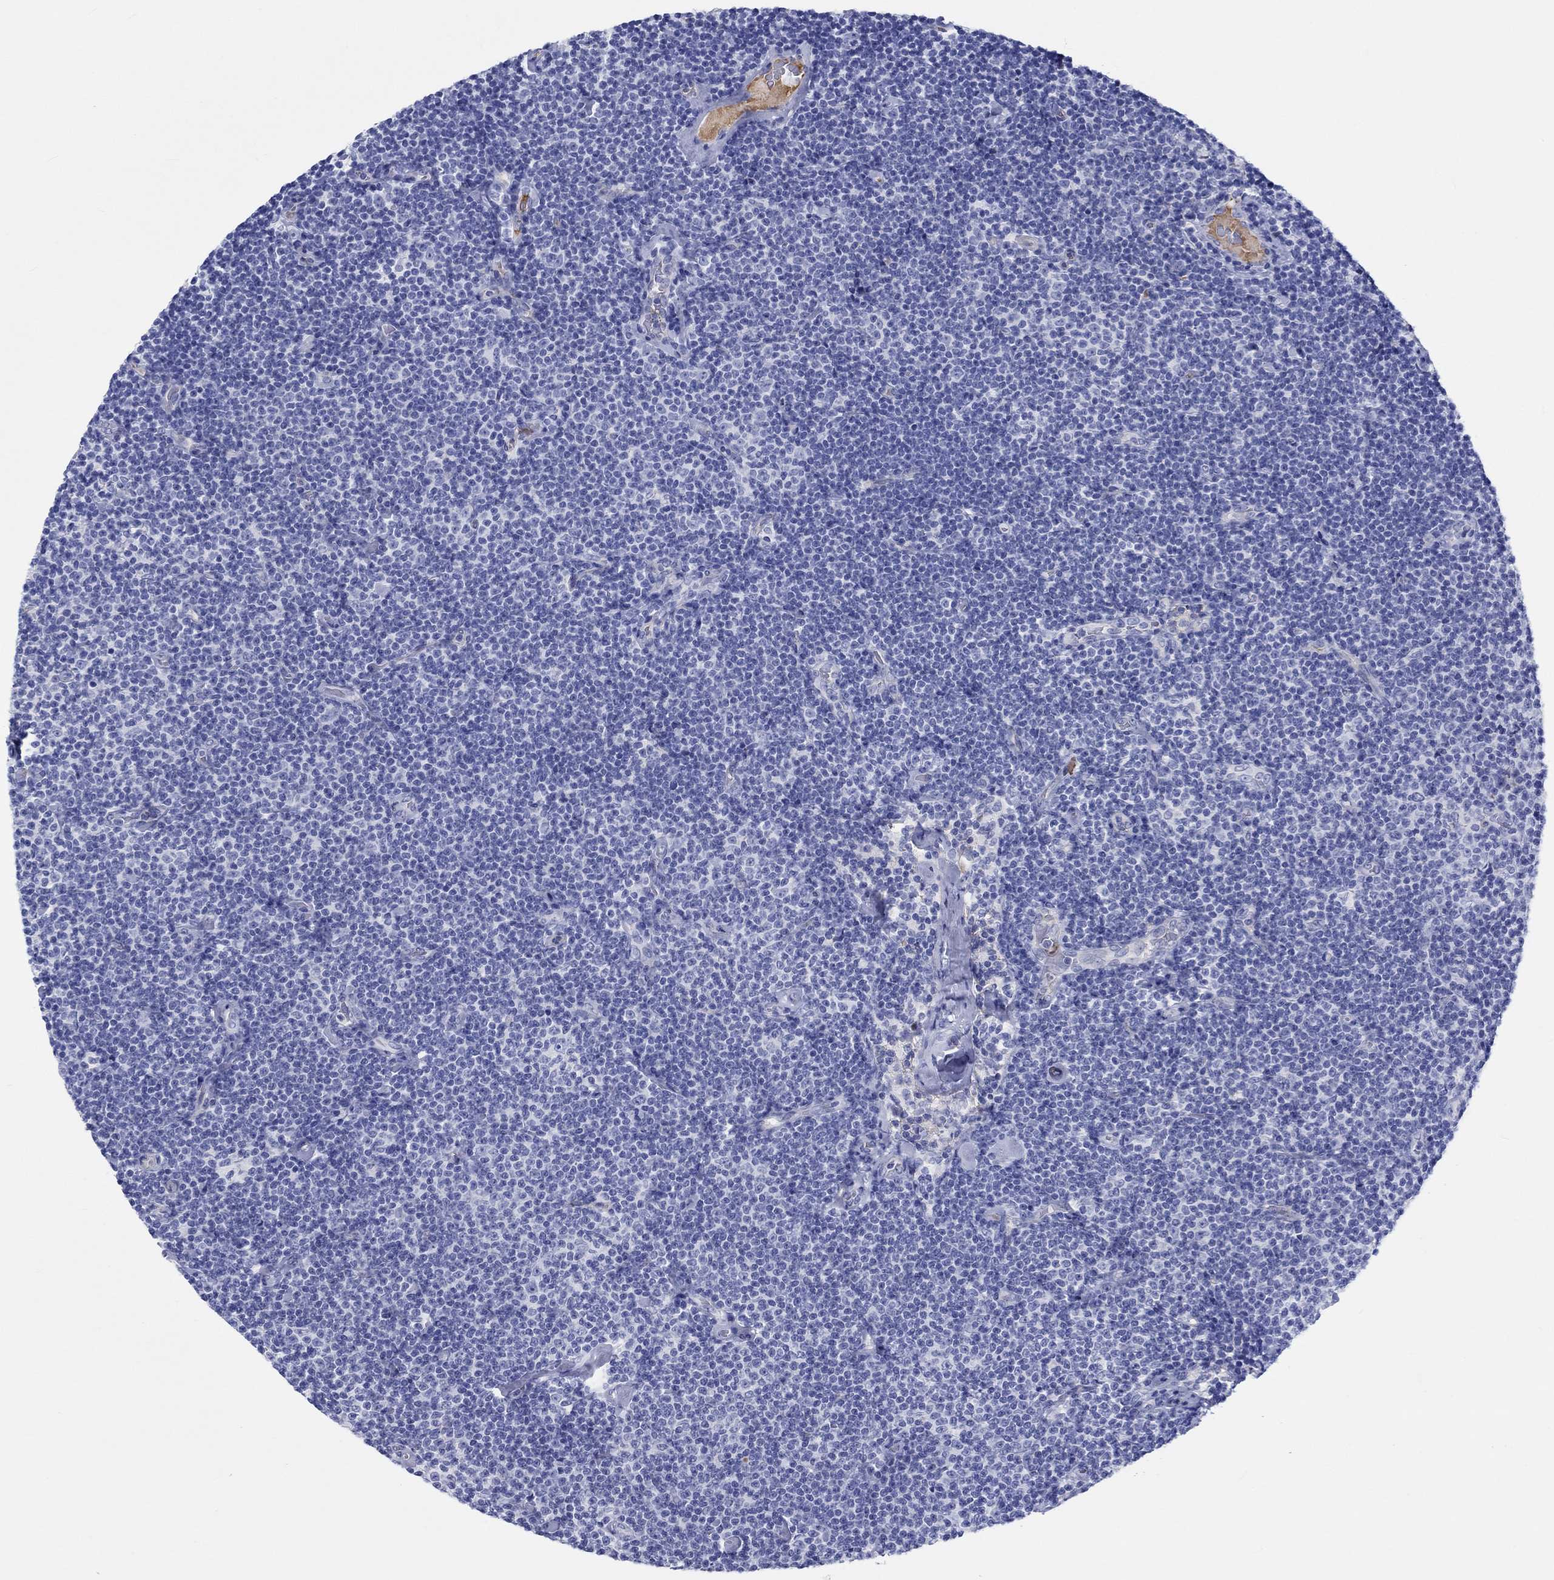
{"staining": {"intensity": "negative", "quantity": "none", "location": "none"}, "tissue": "lymphoma", "cell_type": "Tumor cells", "image_type": "cancer", "snomed": [{"axis": "morphology", "description": "Malignant lymphoma, non-Hodgkin's type, Low grade"}, {"axis": "topography", "description": "Lymph node"}], "caption": "Tumor cells show no significant staining in low-grade malignant lymphoma, non-Hodgkin's type.", "gene": "CDY2B", "patient": {"sex": "male", "age": 81}}